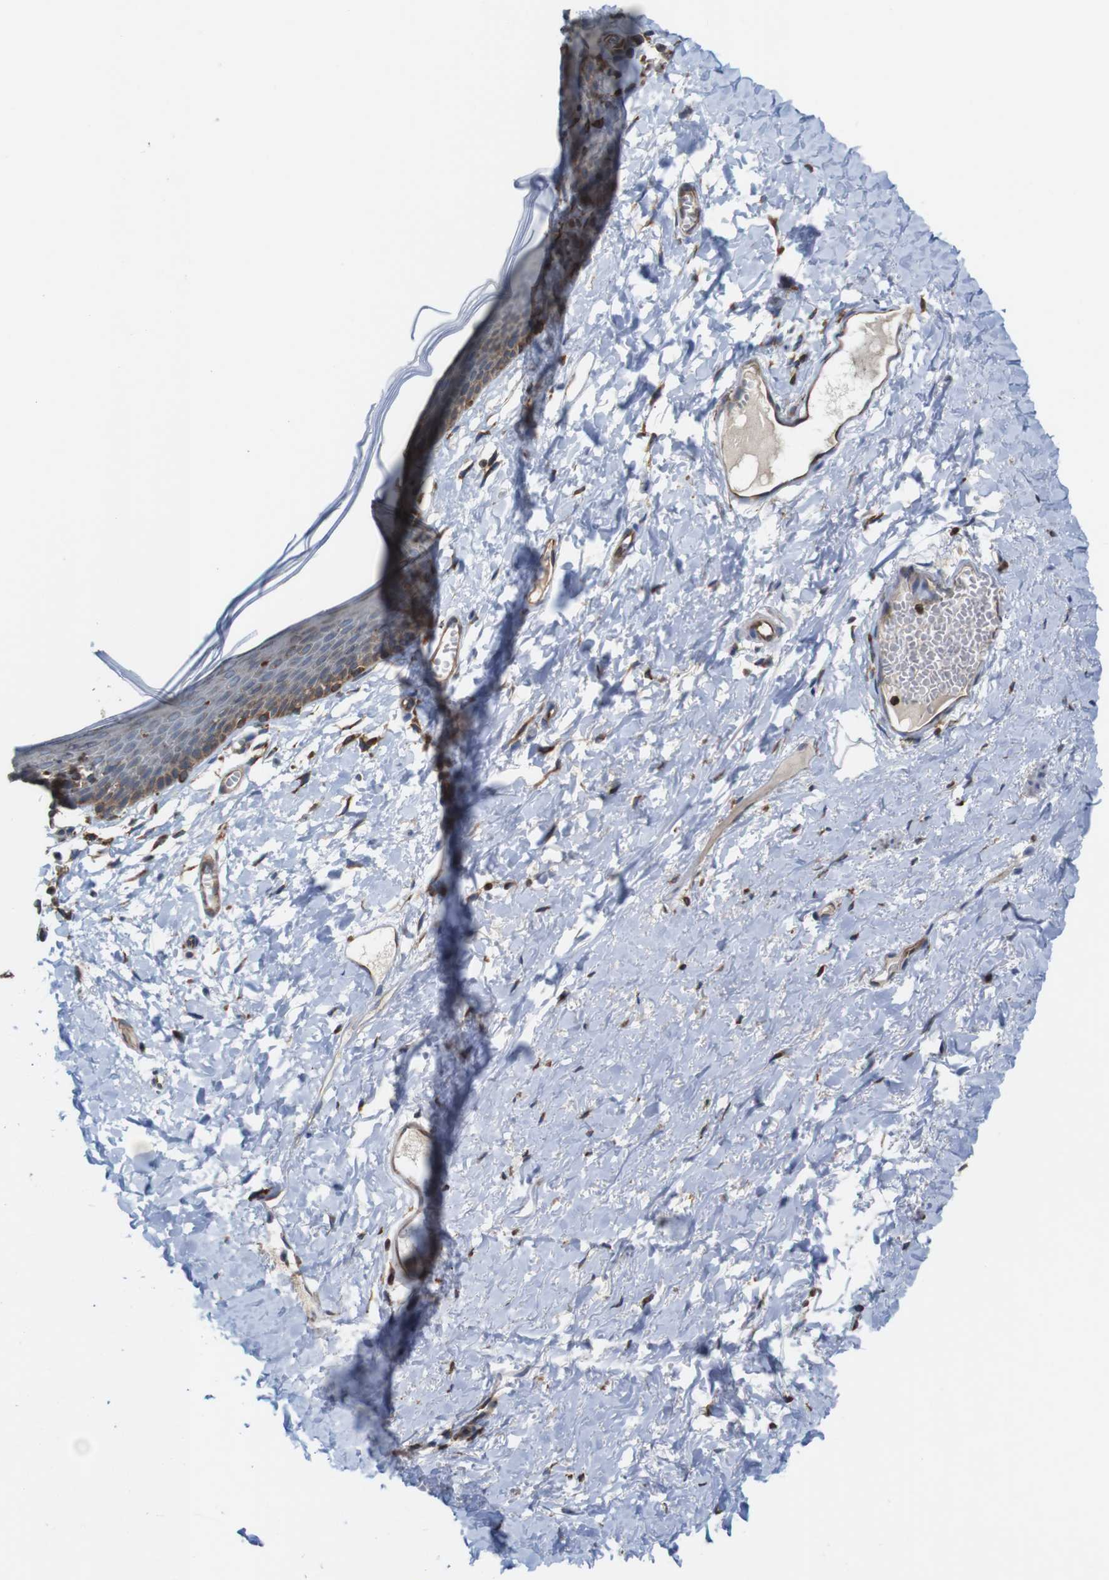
{"staining": {"intensity": "weak", "quantity": "<25%", "location": "cytoplasmic/membranous"}, "tissue": "skin", "cell_type": "Epidermal cells", "image_type": "normal", "snomed": [{"axis": "morphology", "description": "Normal tissue, NOS"}, {"axis": "topography", "description": "Vulva"}], "caption": "Epidermal cells show no significant staining in unremarkable skin. Brightfield microscopy of immunohistochemistry stained with DAB (3,3'-diaminobenzidine) (brown) and hematoxylin (blue), captured at high magnification.", "gene": "UGGT1", "patient": {"sex": "female", "age": 54}}